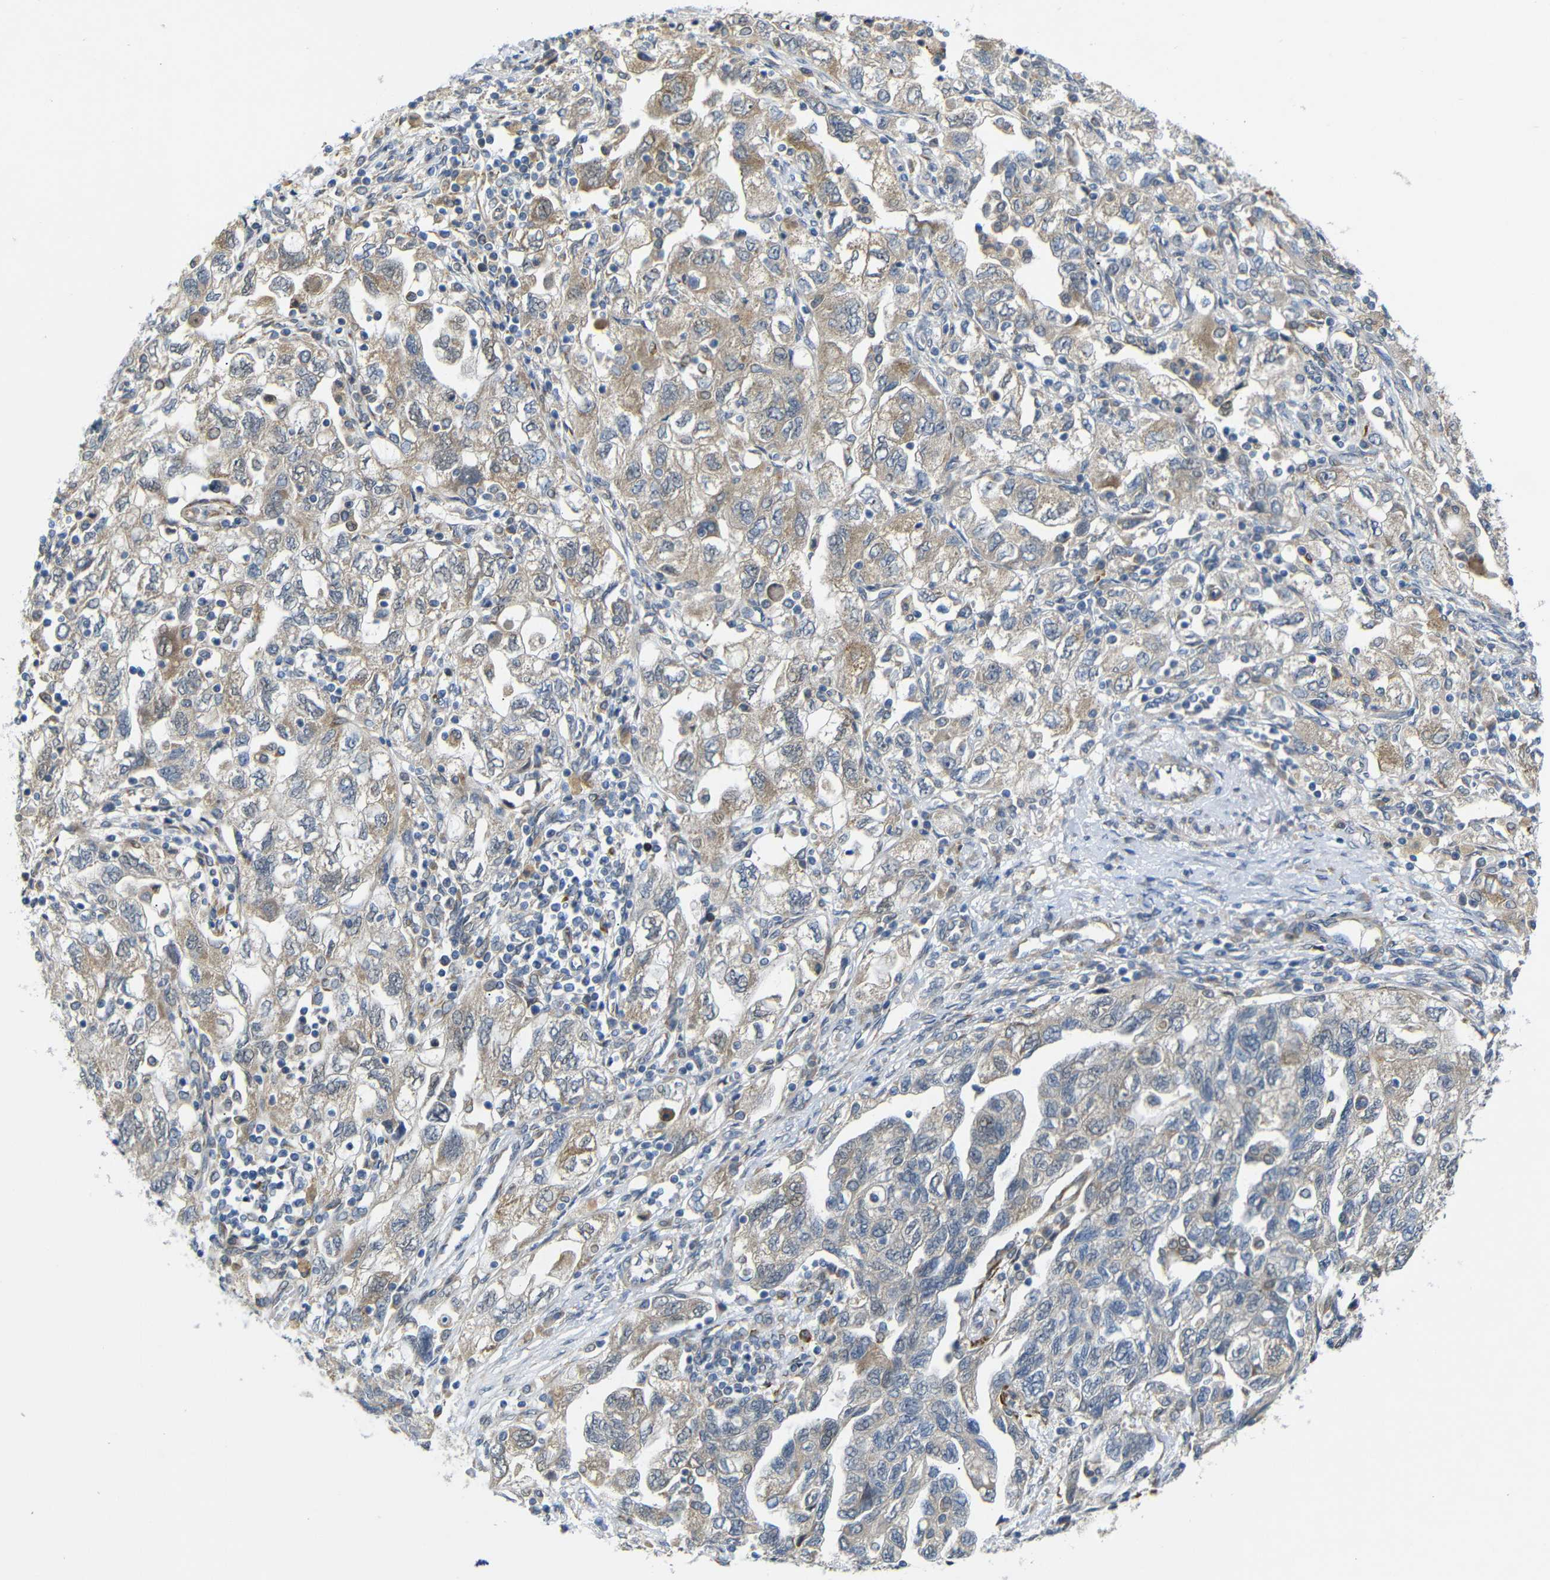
{"staining": {"intensity": "weak", "quantity": ">75%", "location": "cytoplasmic/membranous"}, "tissue": "ovarian cancer", "cell_type": "Tumor cells", "image_type": "cancer", "snomed": [{"axis": "morphology", "description": "Carcinoma, NOS"}, {"axis": "morphology", "description": "Cystadenocarcinoma, serous, NOS"}, {"axis": "topography", "description": "Ovary"}], "caption": "Ovarian cancer tissue demonstrates weak cytoplasmic/membranous positivity in about >75% of tumor cells", "gene": "P3H2", "patient": {"sex": "female", "age": 69}}